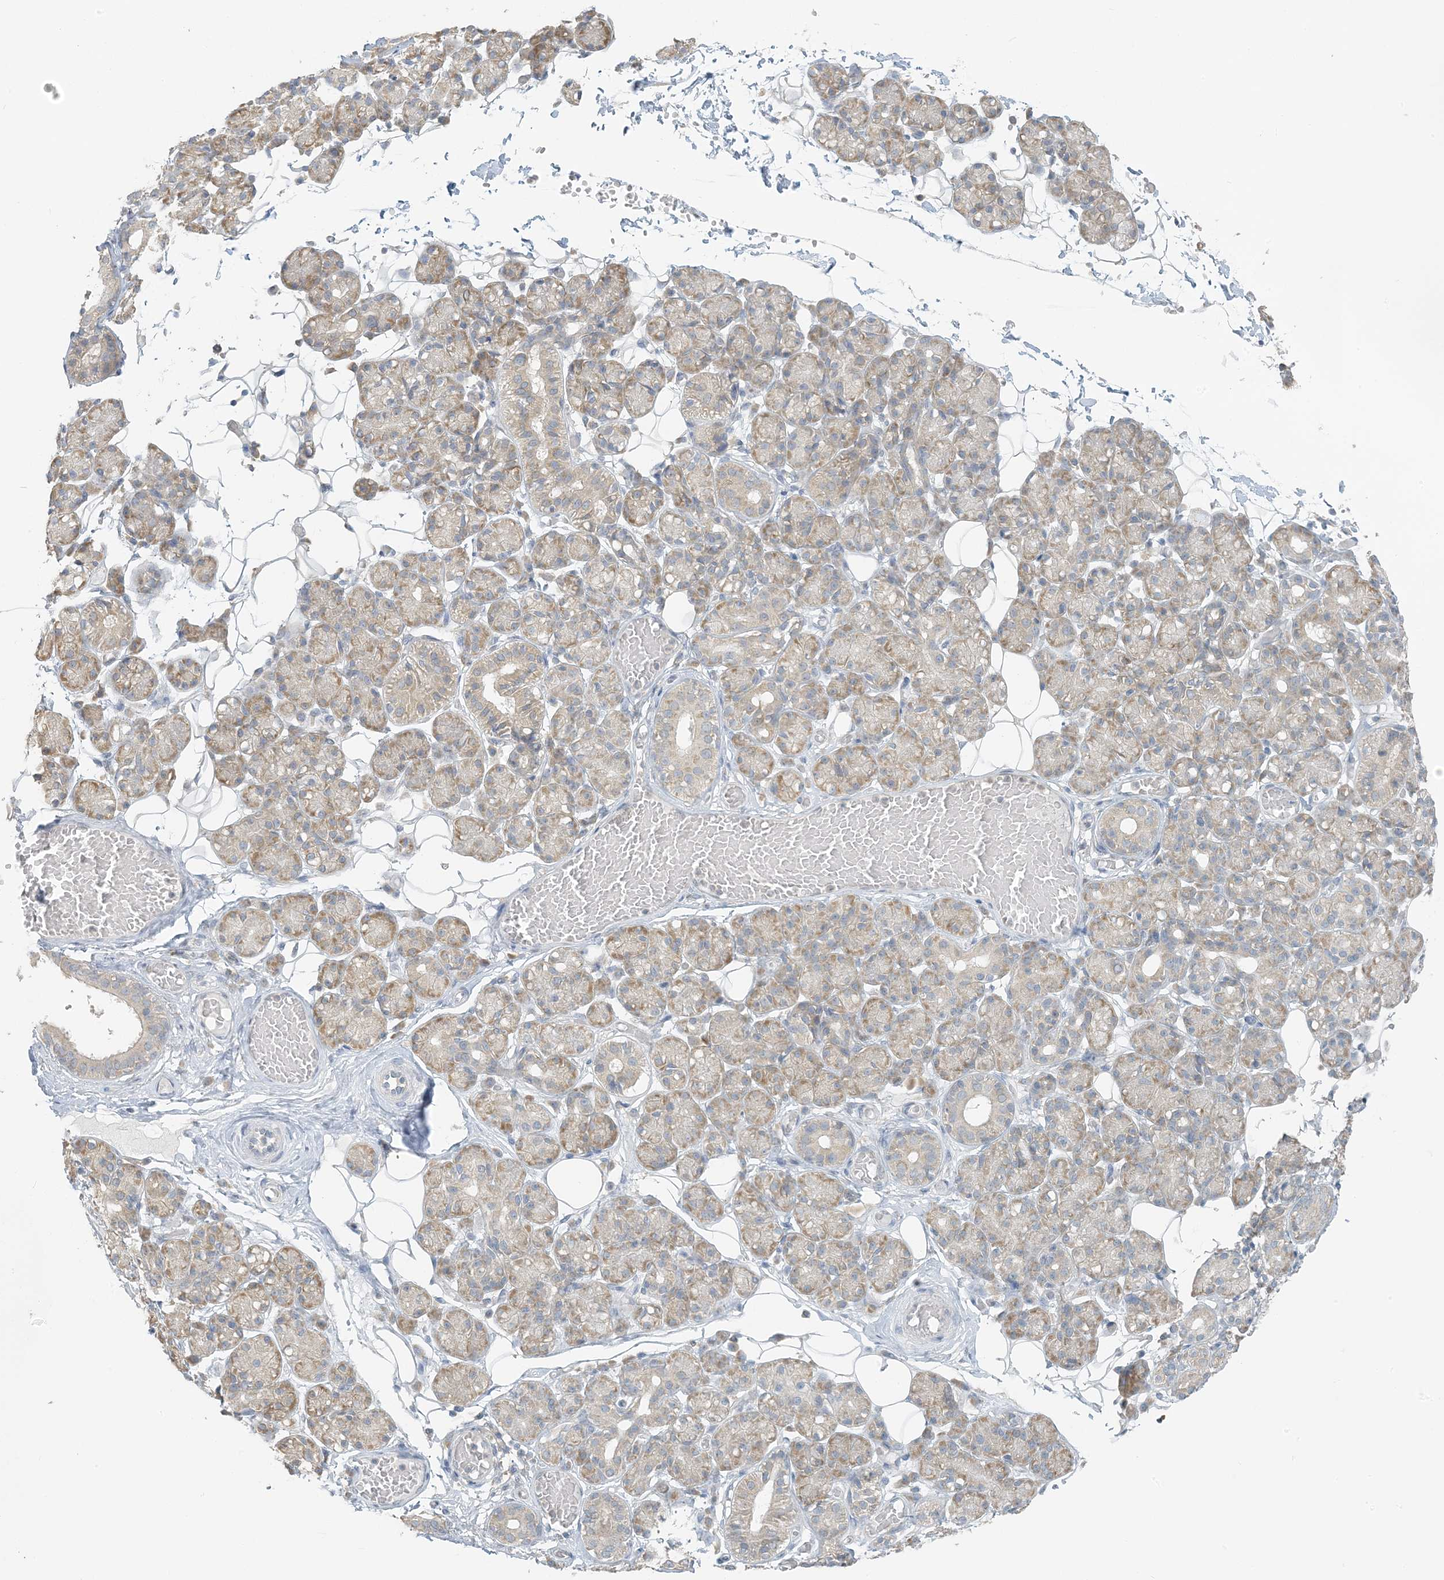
{"staining": {"intensity": "weak", "quantity": "25%-75%", "location": "cytoplasmic/membranous"}, "tissue": "salivary gland", "cell_type": "Glandular cells", "image_type": "normal", "snomed": [{"axis": "morphology", "description": "Normal tissue, NOS"}, {"axis": "topography", "description": "Salivary gland"}], "caption": "Immunohistochemistry (IHC) (DAB (3,3'-diaminobenzidine)) staining of benign human salivary gland demonstrates weak cytoplasmic/membranous protein expression in approximately 25%-75% of glandular cells. The staining was performed using DAB, with brown indicating positive protein expression. Nuclei are stained blue with hematoxylin.", "gene": "EEFSEC", "patient": {"sex": "male", "age": 63}}